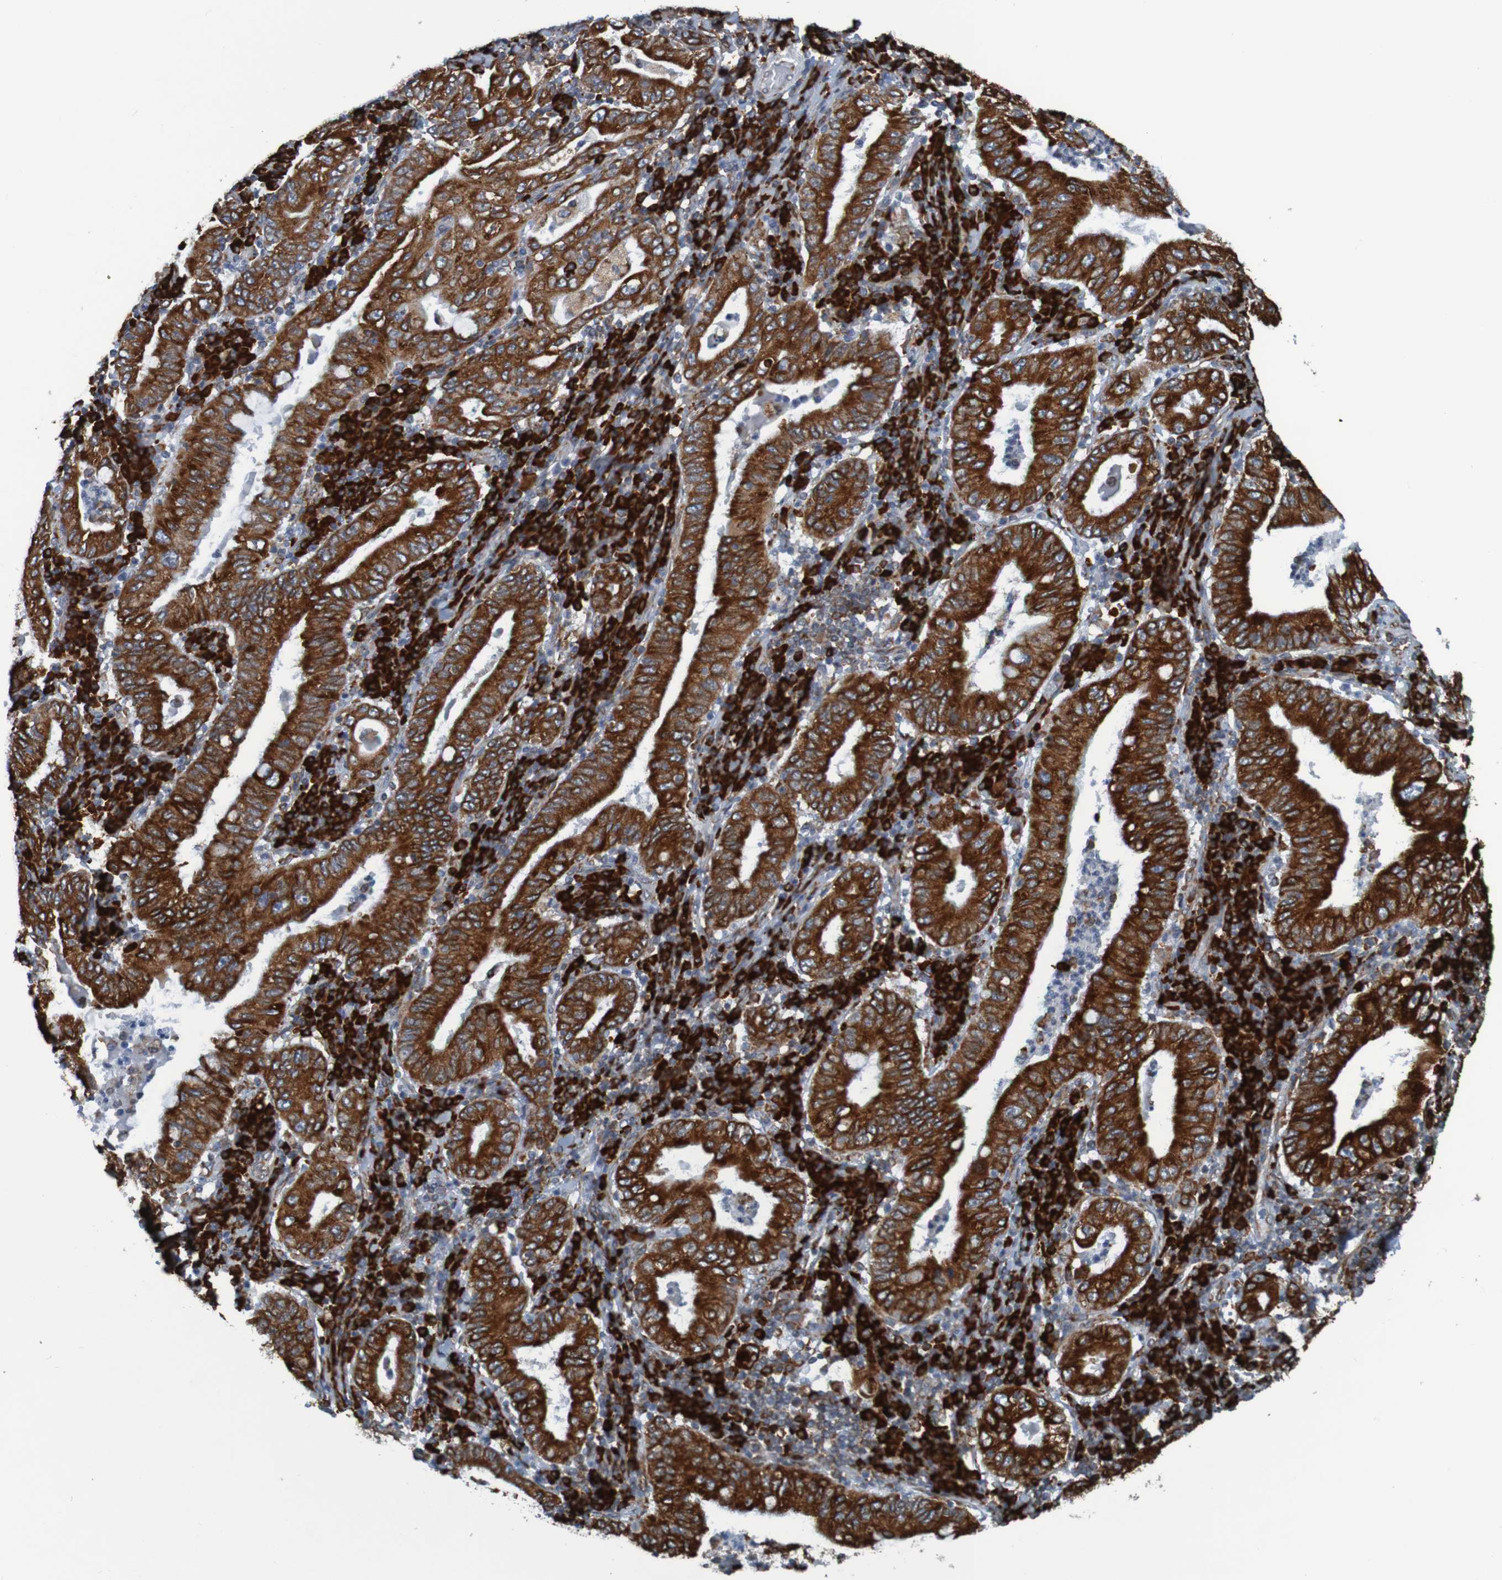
{"staining": {"intensity": "strong", "quantity": ">75%", "location": "cytoplasmic/membranous"}, "tissue": "stomach cancer", "cell_type": "Tumor cells", "image_type": "cancer", "snomed": [{"axis": "morphology", "description": "Normal tissue, NOS"}, {"axis": "morphology", "description": "Adenocarcinoma, NOS"}, {"axis": "topography", "description": "Esophagus"}, {"axis": "topography", "description": "Stomach, upper"}, {"axis": "topography", "description": "Peripheral nerve tissue"}], "caption": "Adenocarcinoma (stomach) stained for a protein (brown) exhibits strong cytoplasmic/membranous positive staining in approximately >75% of tumor cells.", "gene": "SSR1", "patient": {"sex": "male", "age": 62}}